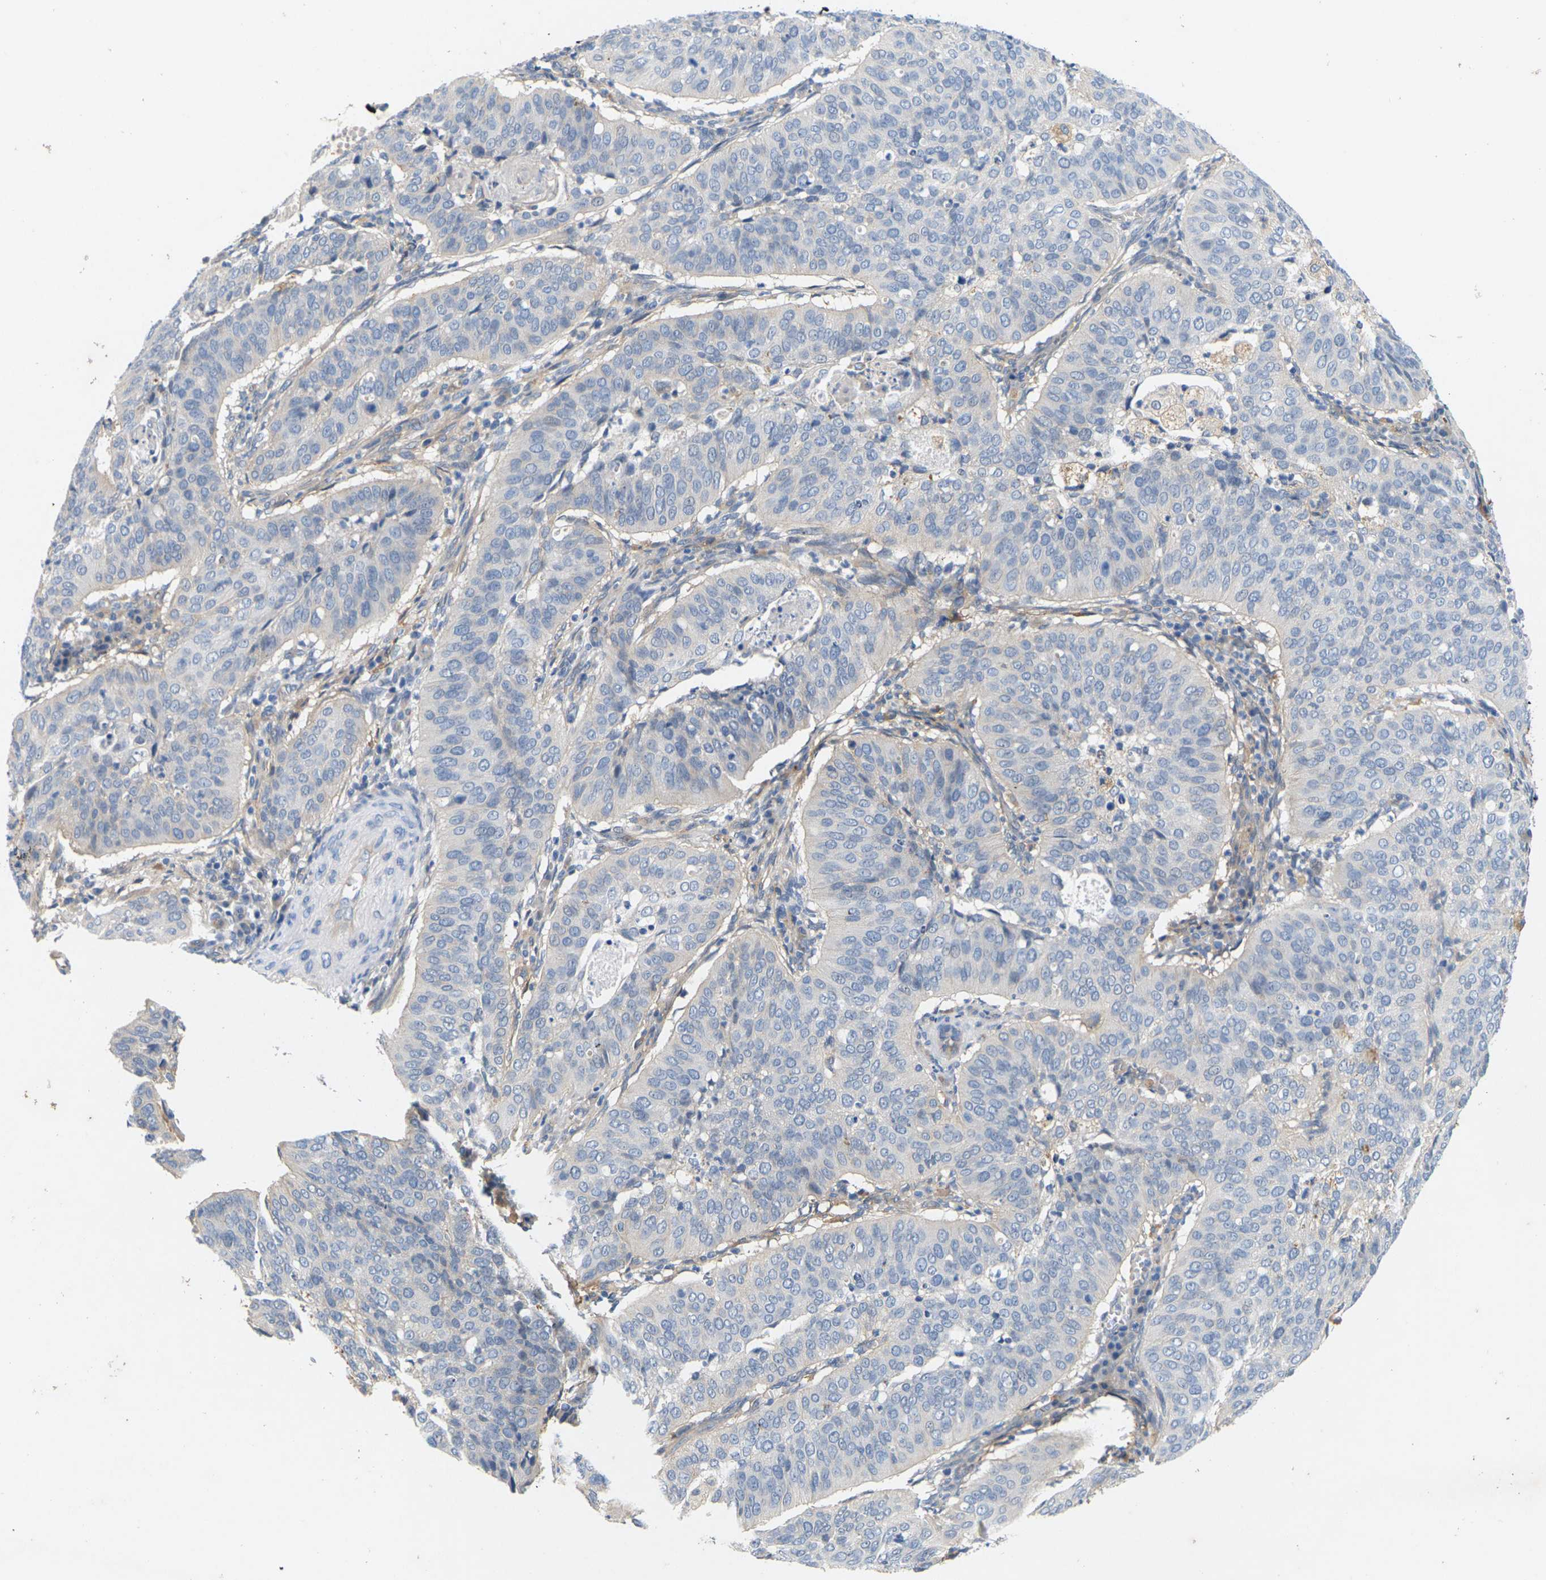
{"staining": {"intensity": "negative", "quantity": "none", "location": "none"}, "tissue": "cervical cancer", "cell_type": "Tumor cells", "image_type": "cancer", "snomed": [{"axis": "morphology", "description": "Normal tissue, NOS"}, {"axis": "morphology", "description": "Squamous cell carcinoma, NOS"}, {"axis": "topography", "description": "Cervix"}], "caption": "Immunohistochemistry (IHC) image of neoplastic tissue: cervical cancer (squamous cell carcinoma) stained with DAB exhibits no significant protein staining in tumor cells. (DAB immunohistochemistry (IHC), high magnification).", "gene": "ITGA5", "patient": {"sex": "female", "age": 39}}